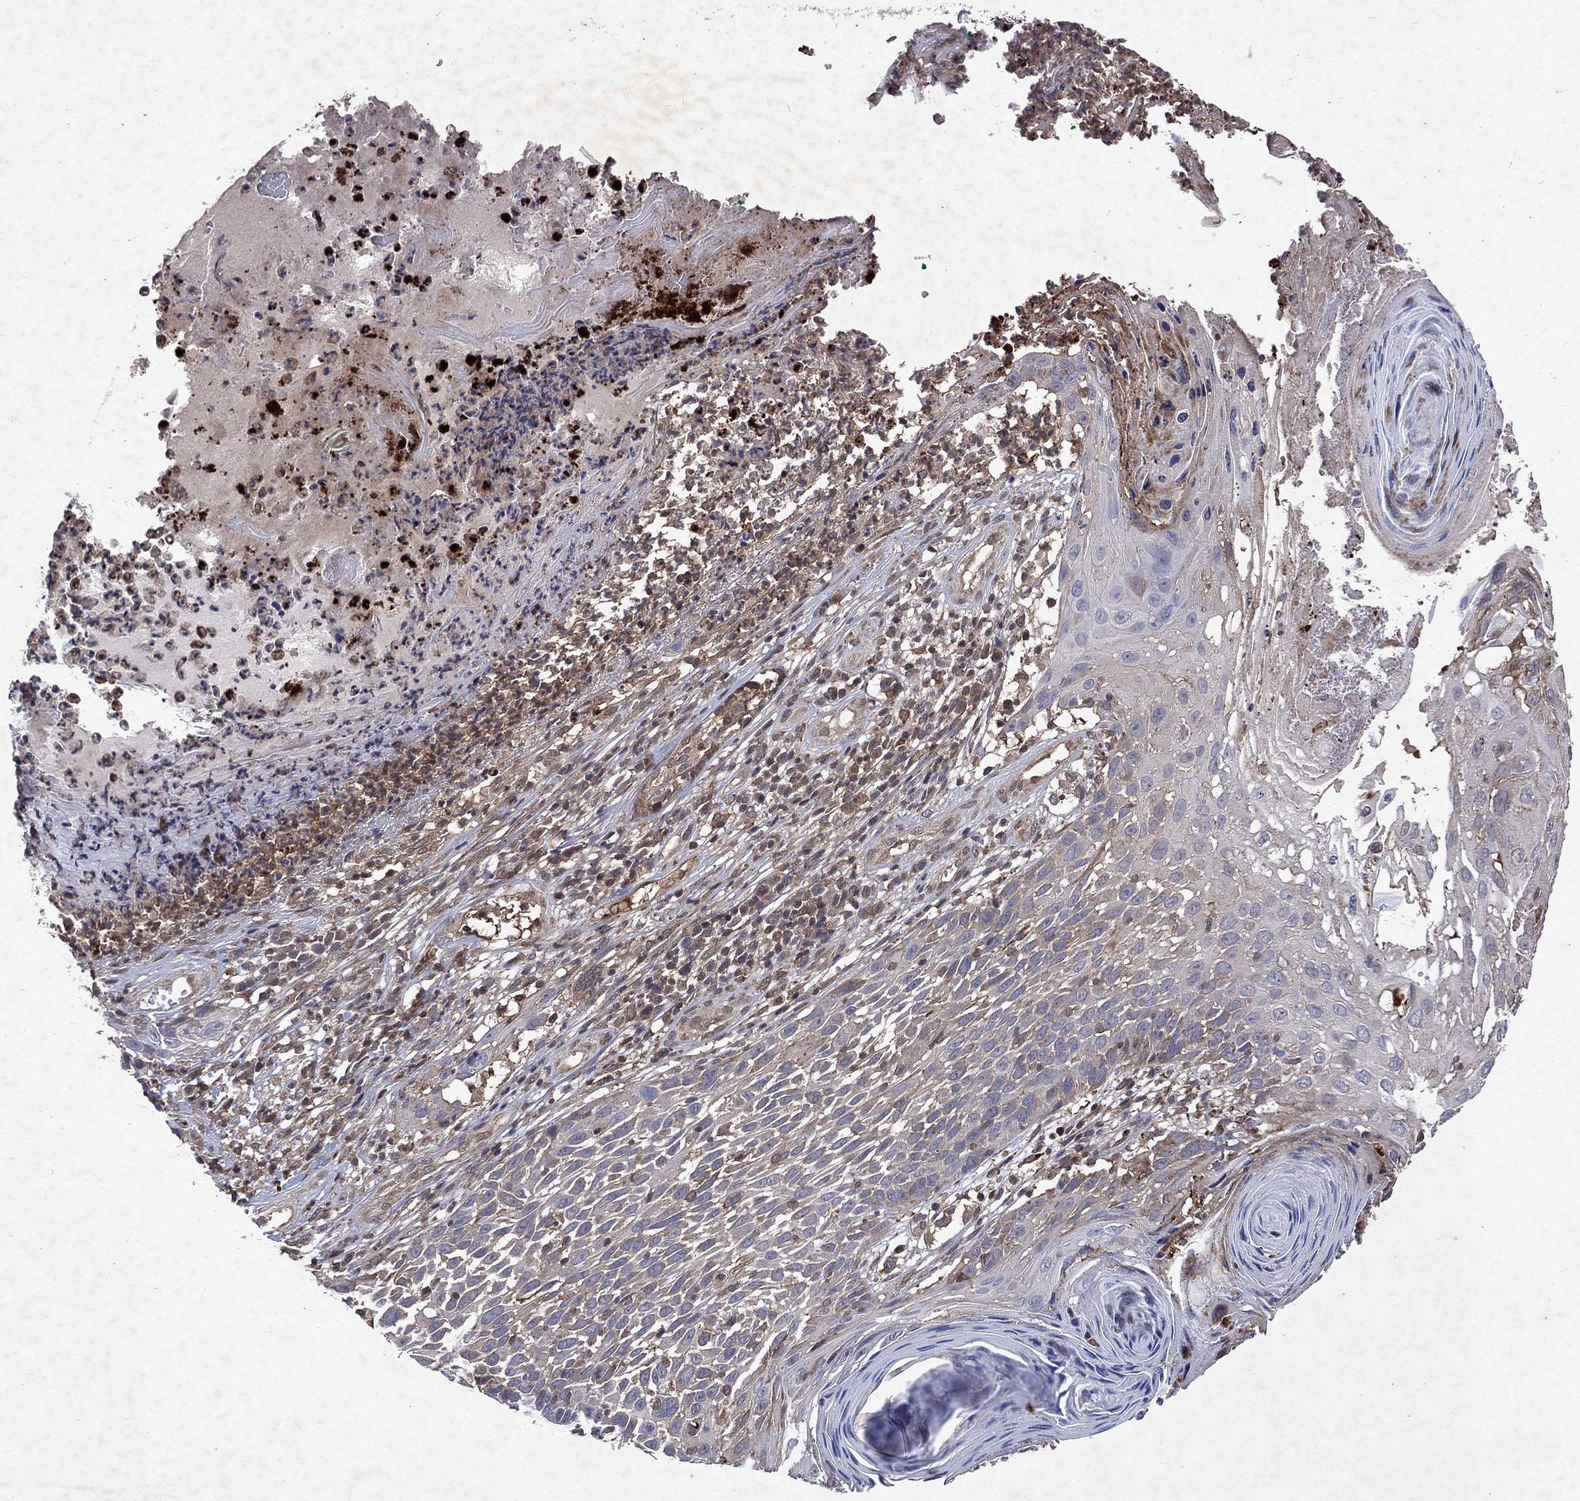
{"staining": {"intensity": "moderate", "quantity": "<25%", "location": "cytoplasmic/membranous"}, "tissue": "skin cancer", "cell_type": "Tumor cells", "image_type": "cancer", "snomed": [{"axis": "morphology", "description": "Squamous cell carcinoma, NOS"}, {"axis": "topography", "description": "Skin"}], "caption": "DAB (3,3'-diaminobenzidine) immunohistochemical staining of human skin cancer reveals moderate cytoplasmic/membranous protein expression in approximately <25% of tumor cells.", "gene": "MTAP", "patient": {"sex": "male", "age": 92}}